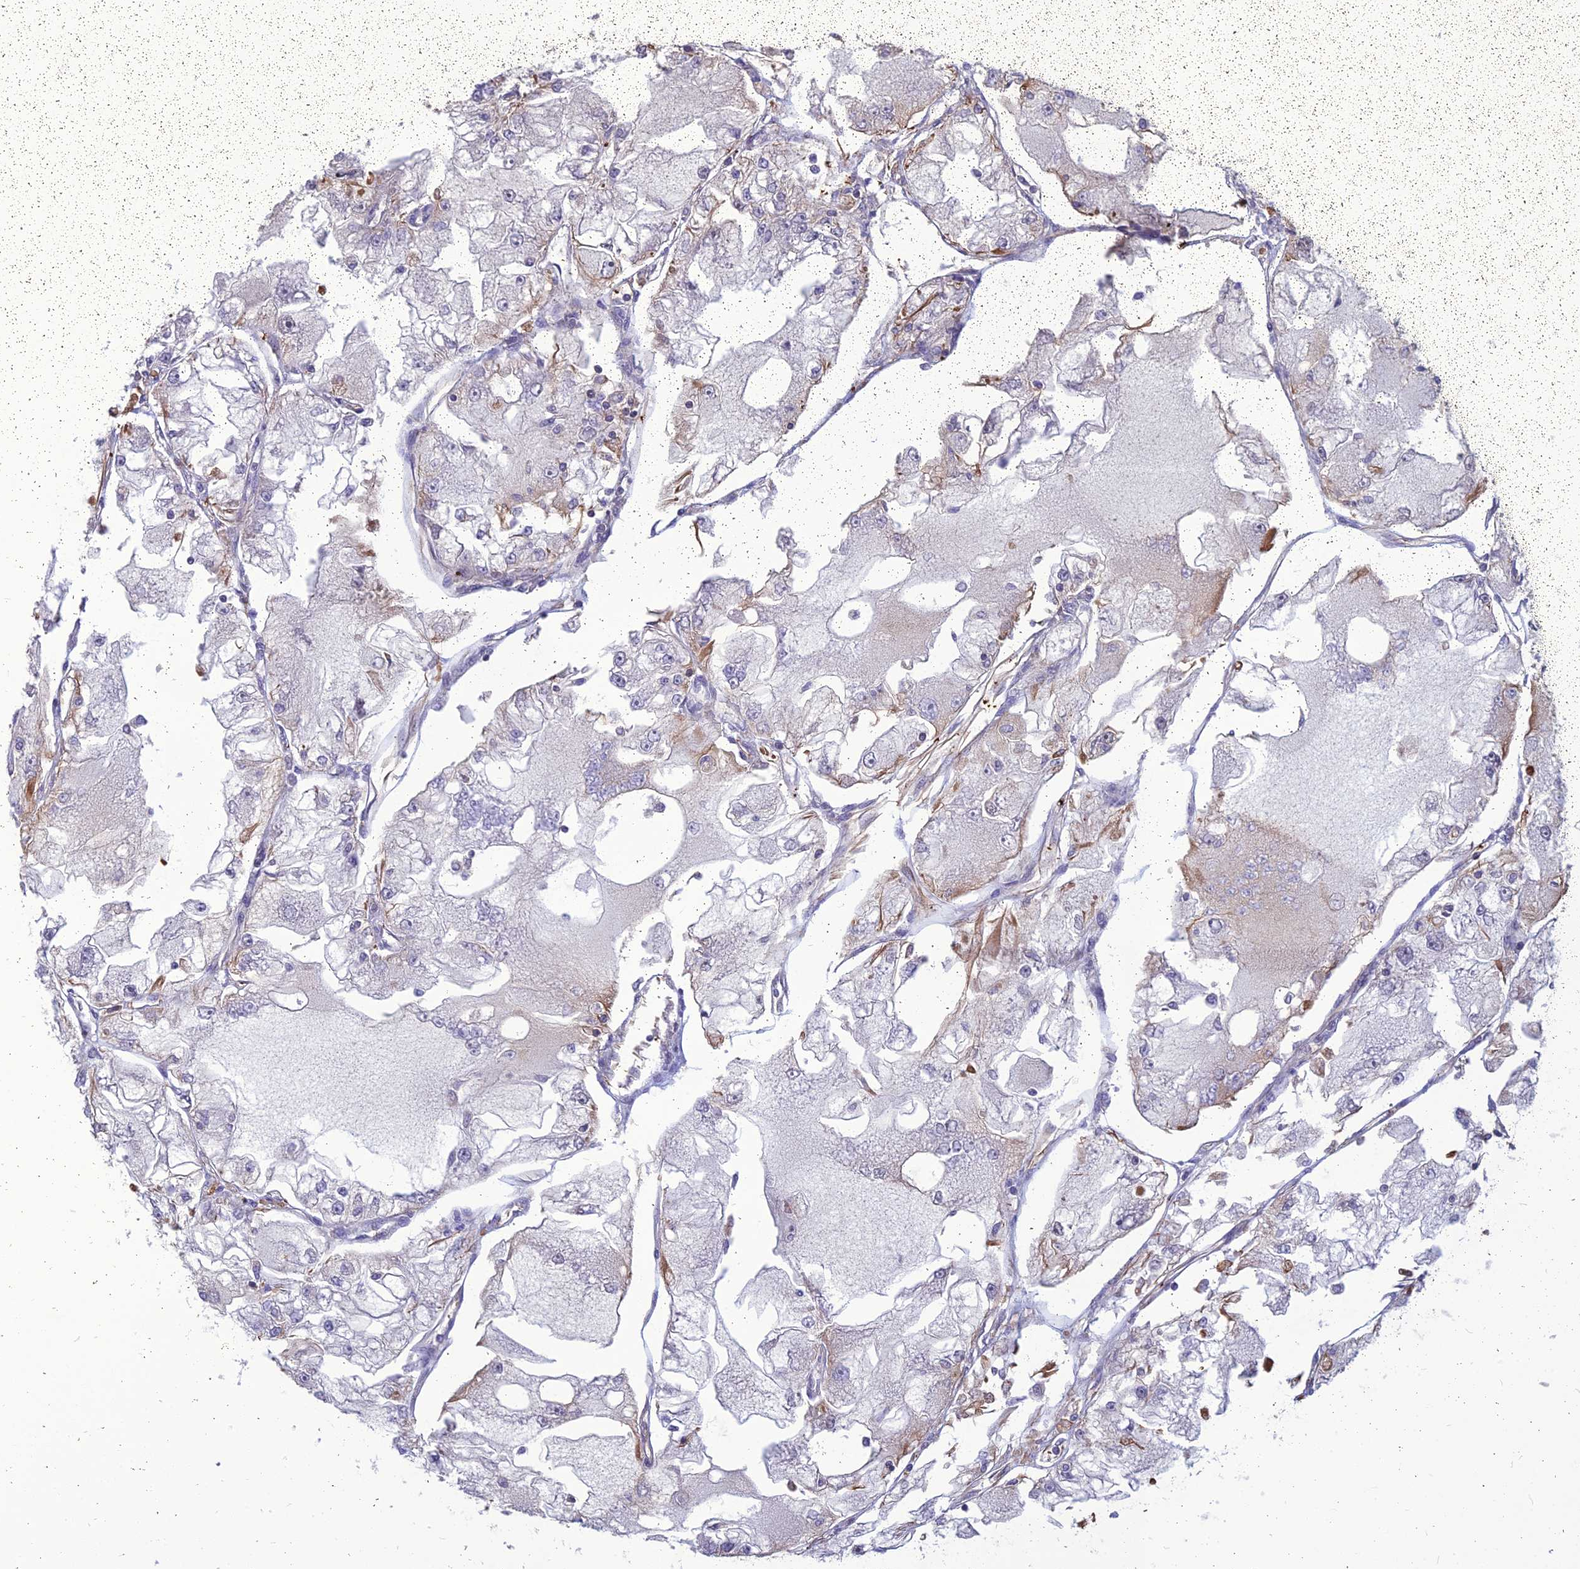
{"staining": {"intensity": "weak", "quantity": "<25%", "location": "cytoplasmic/membranous"}, "tissue": "renal cancer", "cell_type": "Tumor cells", "image_type": "cancer", "snomed": [{"axis": "morphology", "description": "Adenocarcinoma, NOS"}, {"axis": "topography", "description": "Kidney"}], "caption": "Immunohistochemical staining of renal cancer demonstrates no significant positivity in tumor cells. The staining was performed using DAB (3,3'-diaminobenzidine) to visualize the protein expression in brown, while the nuclei were stained in blue with hematoxylin (Magnification: 20x).", "gene": "PSMD11", "patient": {"sex": "female", "age": 72}}